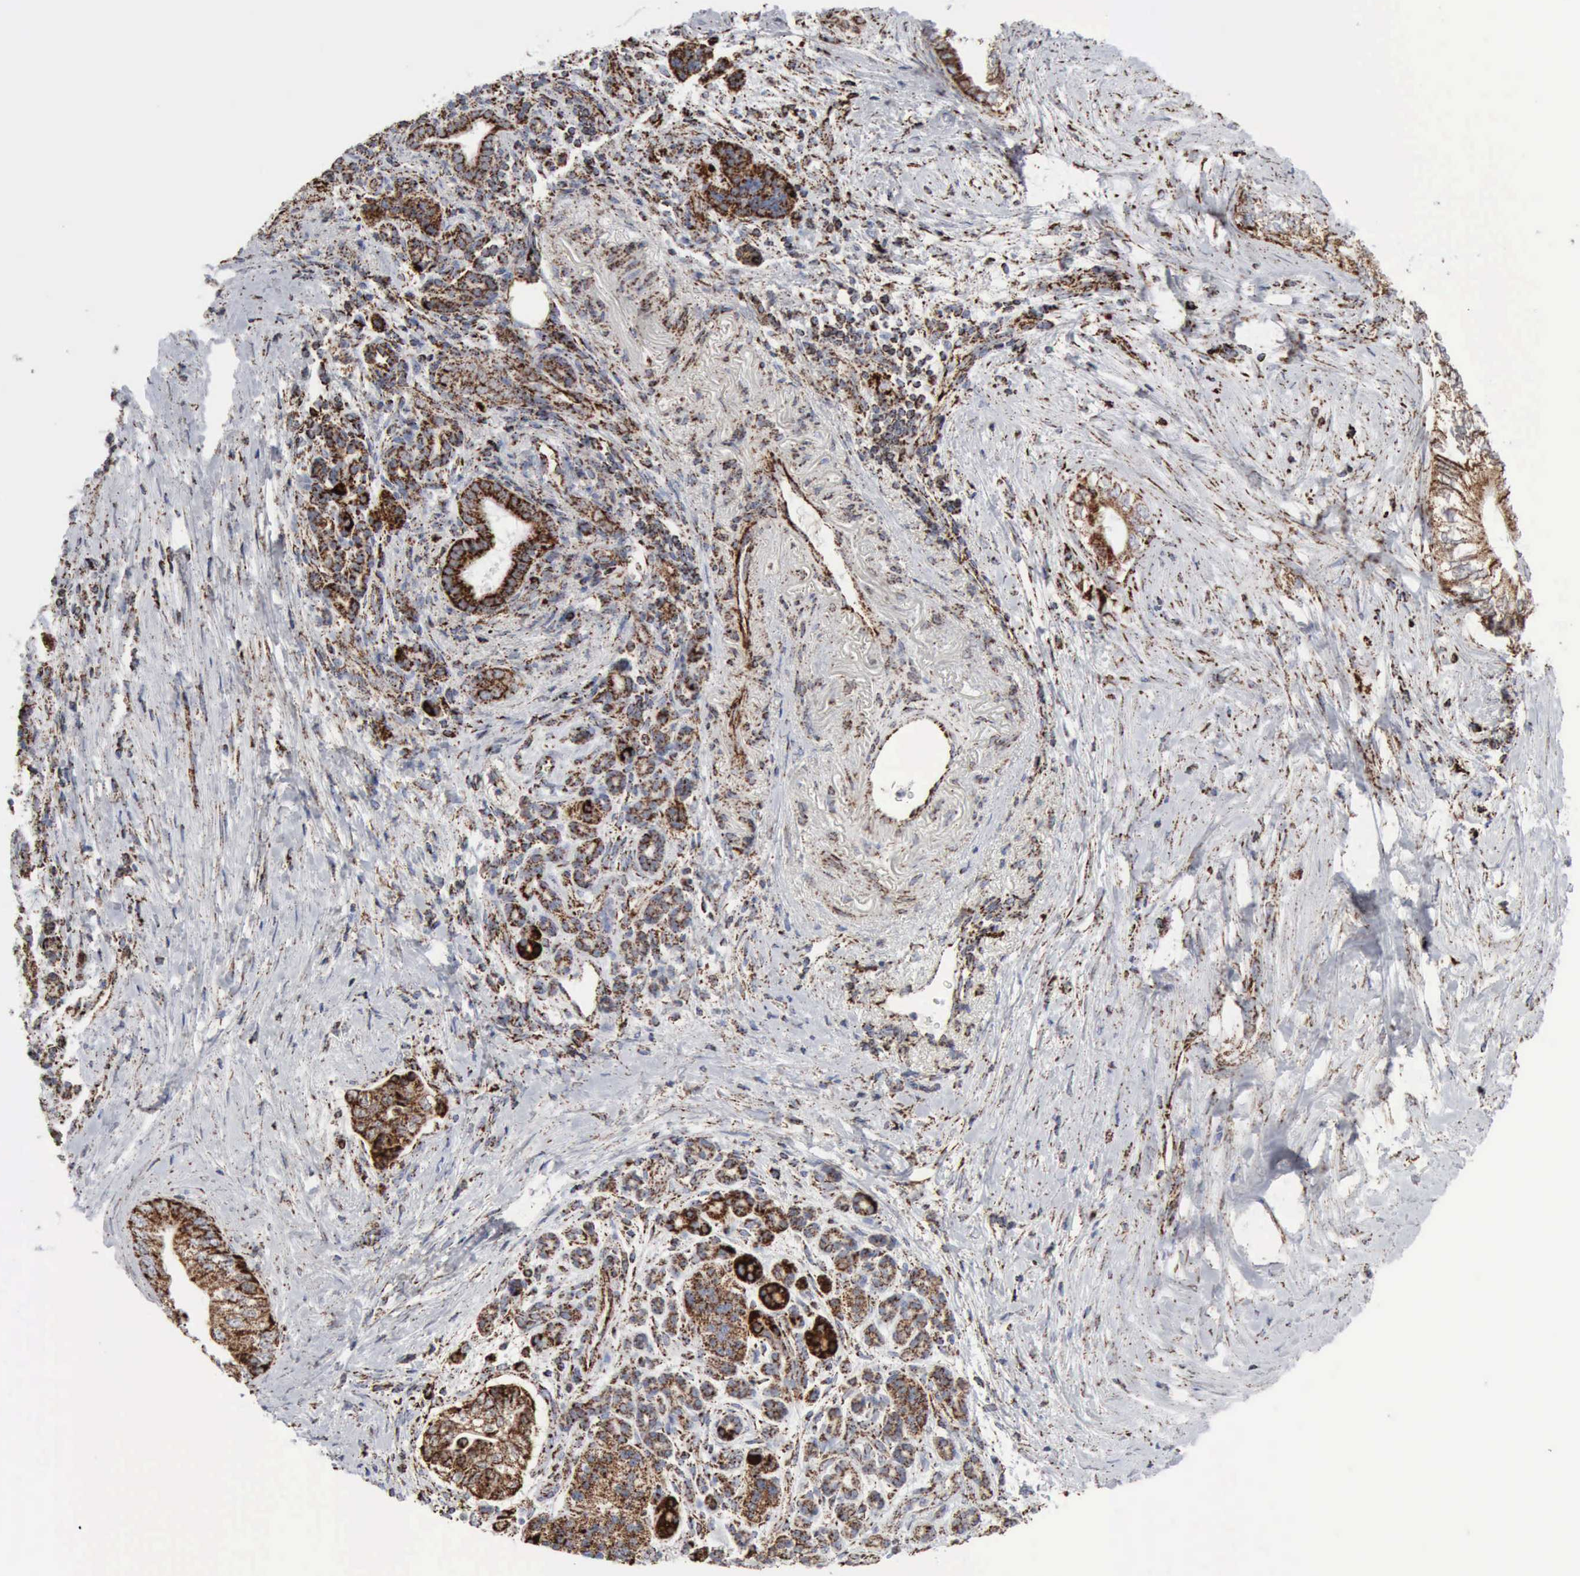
{"staining": {"intensity": "strong", "quantity": ">75%", "location": "cytoplasmic/membranous"}, "tissue": "pancreatic cancer", "cell_type": "Tumor cells", "image_type": "cancer", "snomed": [{"axis": "morphology", "description": "Adenocarcinoma, NOS"}, {"axis": "topography", "description": "Pancreas"}], "caption": "Tumor cells exhibit high levels of strong cytoplasmic/membranous expression in approximately >75% of cells in human pancreatic cancer (adenocarcinoma). The staining was performed using DAB, with brown indicating positive protein expression. Nuclei are stained blue with hematoxylin.", "gene": "ACO2", "patient": {"sex": "female", "age": 66}}